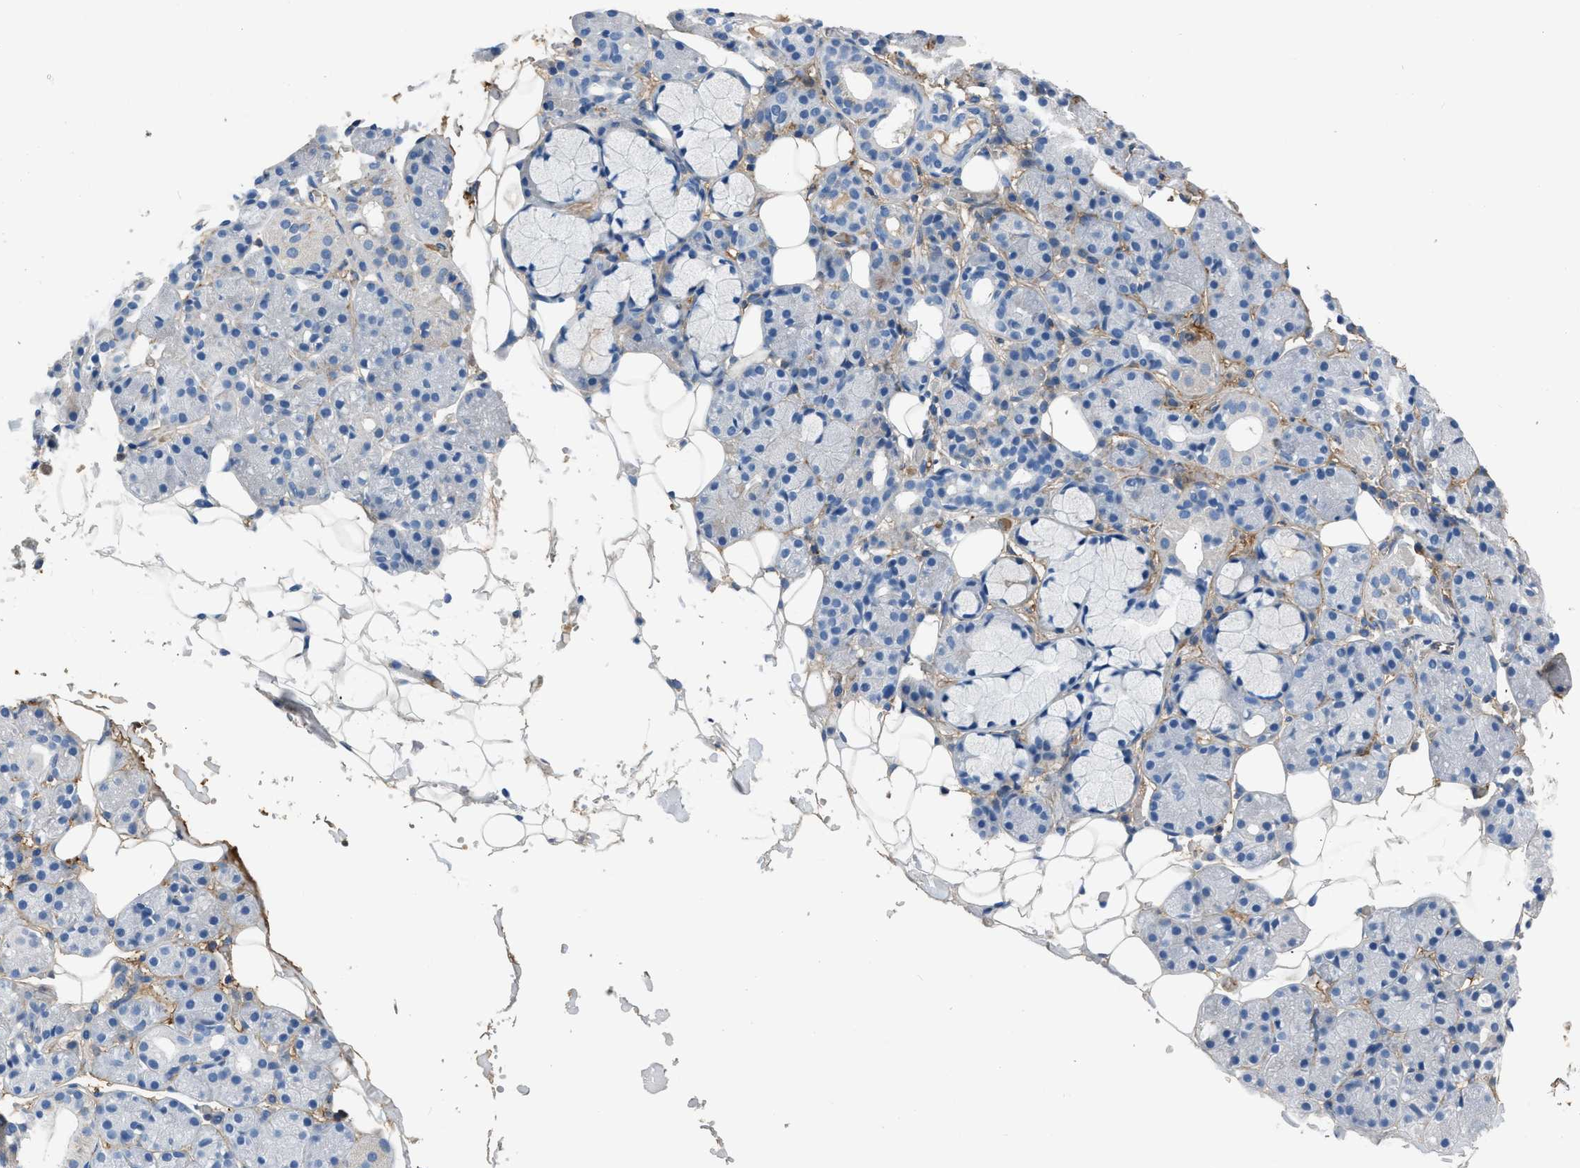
{"staining": {"intensity": "negative", "quantity": "none", "location": "none"}, "tissue": "salivary gland", "cell_type": "Glandular cells", "image_type": "normal", "snomed": [{"axis": "morphology", "description": "Normal tissue, NOS"}, {"axis": "topography", "description": "Salivary gland"}], "caption": "Salivary gland stained for a protein using IHC exhibits no staining glandular cells.", "gene": "STC1", "patient": {"sex": "male", "age": 63}}